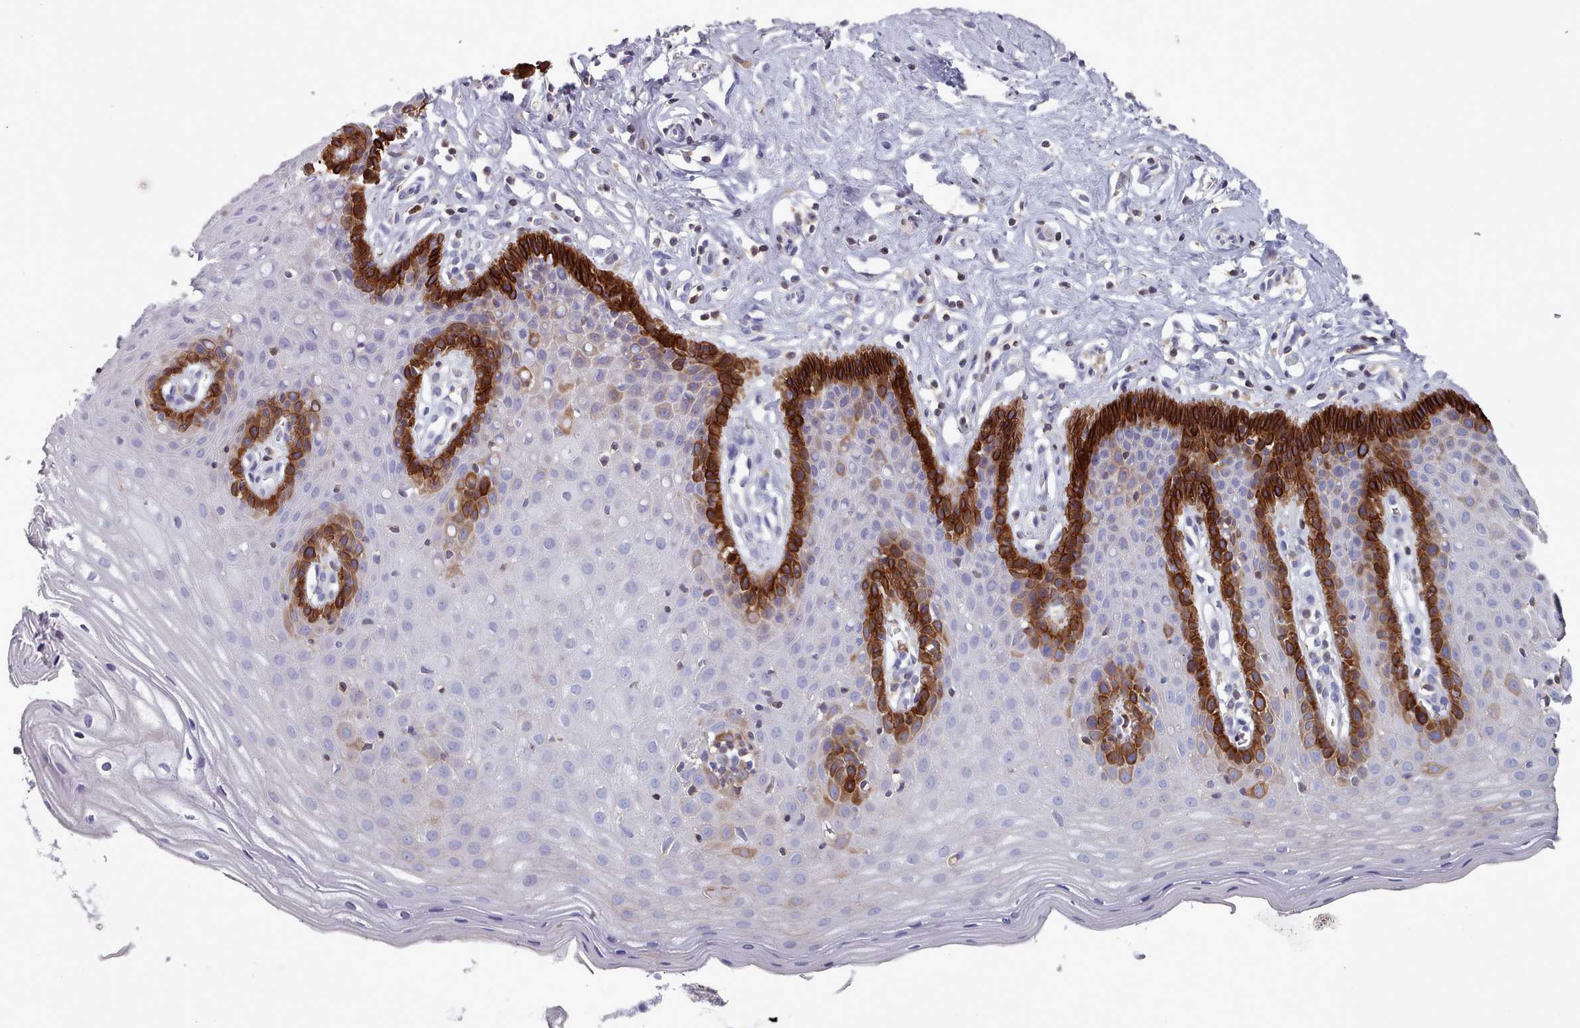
{"staining": {"intensity": "negative", "quantity": "none", "location": "none"}, "tissue": "cervix", "cell_type": "Glandular cells", "image_type": "normal", "snomed": [{"axis": "morphology", "description": "Normal tissue, NOS"}, {"axis": "topography", "description": "Cervix"}], "caption": "Immunohistochemical staining of unremarkable human cervix displays no significant positivity in glandular cells.", "gene": "RAC1", "patient": {"sex": "female", "age": 36}}